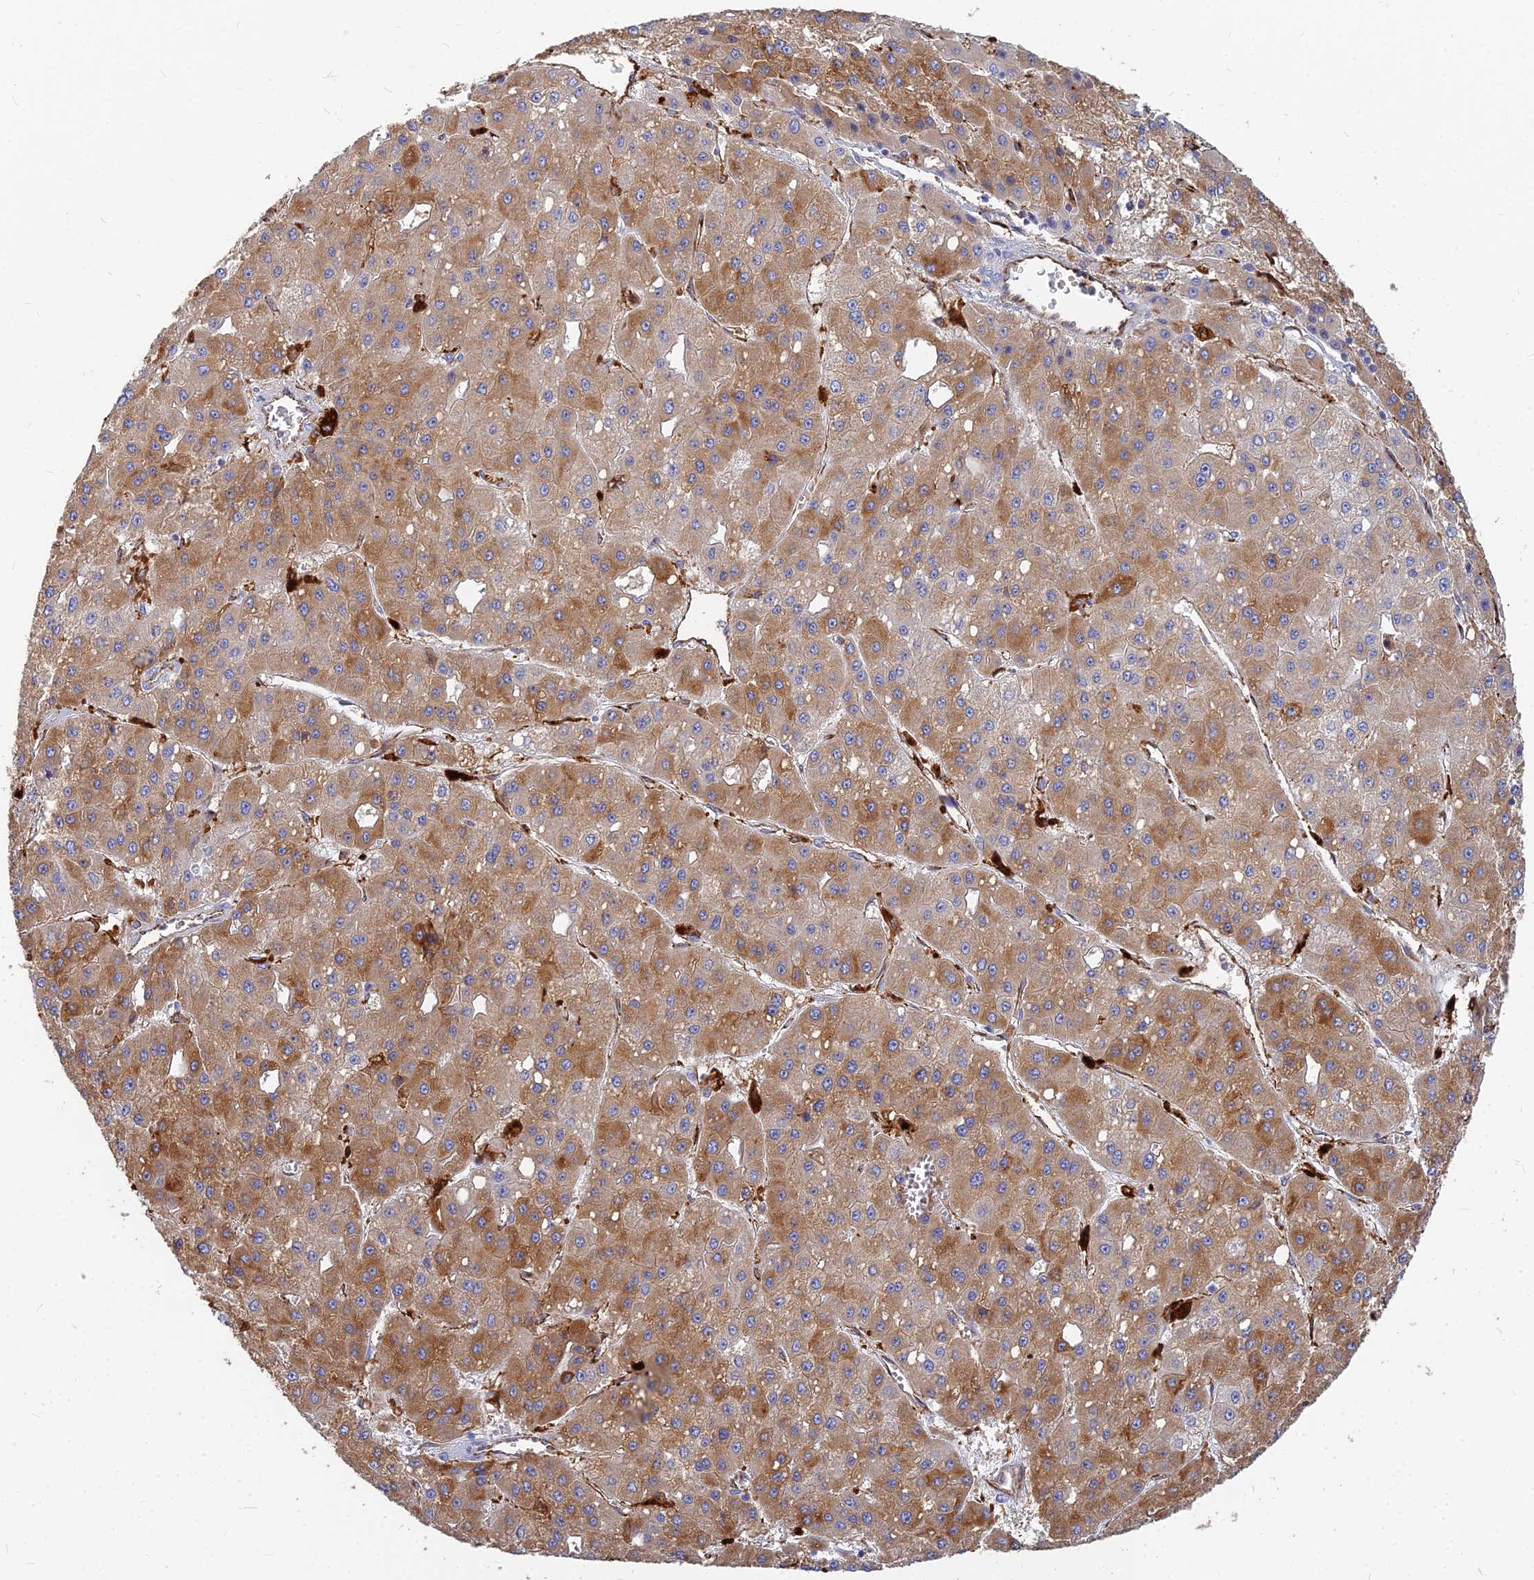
{"staining": {"intensity": "moderate", "quantity": ">75%", "location": "cytoplasmic/membranous"}, "tissue": "liver cancer", "cell_type": "Tumor cells", "image_type": "cancer", "snomed": [{"axis": "morphology", "description": "Carcinoma, Hepatocellular, NOS"}, {"axis": "topography", "description": "Liver"}], "caption": "The immunohistochemical stain highlights moderate cytoplasmic/membranous expression in tumor cells of liver cancer (hepatocellular carcinoma) tissue. (Stains: DAB in brown, nuclei in blue, Microscopy: brightfield microscopy at high magnification).", "gene": "VAT1", "patient": {"sex": "male", "age": 47}}